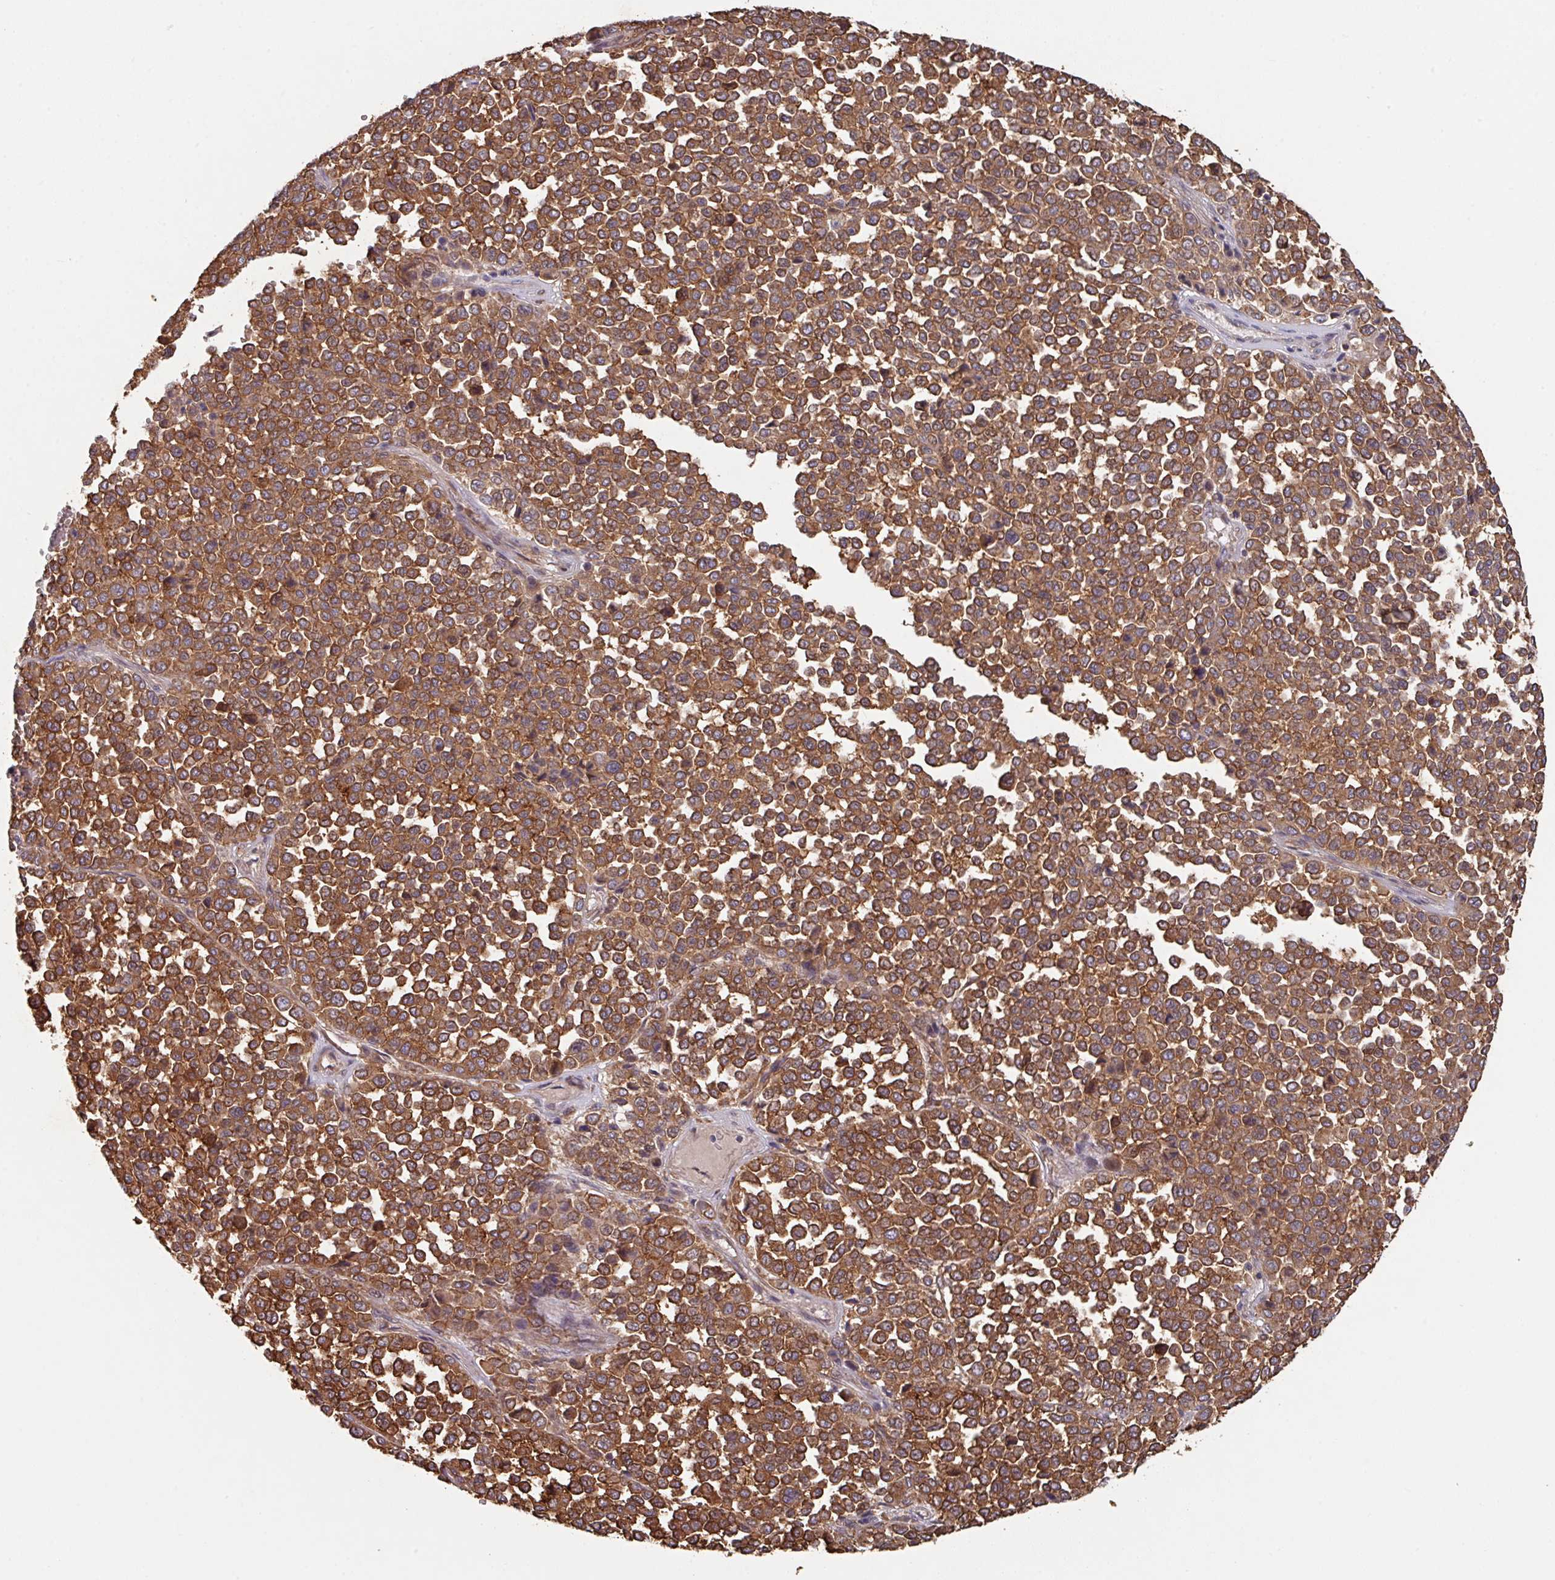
{"staining": {"intensity": "strong", "quantity": ">75%", "location": "cytoplasmic/membranous"}, "tissue": "melanoma", "cell_type": "Tumor cells", "image_type": "cancer", "snomed": [{"axis": "morphology", "description": "Malignant melanoma, Metastatic site"}, {"axis": "topography", "description": "Pancreas"}], "caption": "A brown stain labels strong cytoplasmic/membranous expression of a protein in human malignant melanoma (metastatic site) tumor cells.", "gene": "TRIM14", "patient": {"sex": "female", "age": 30}}